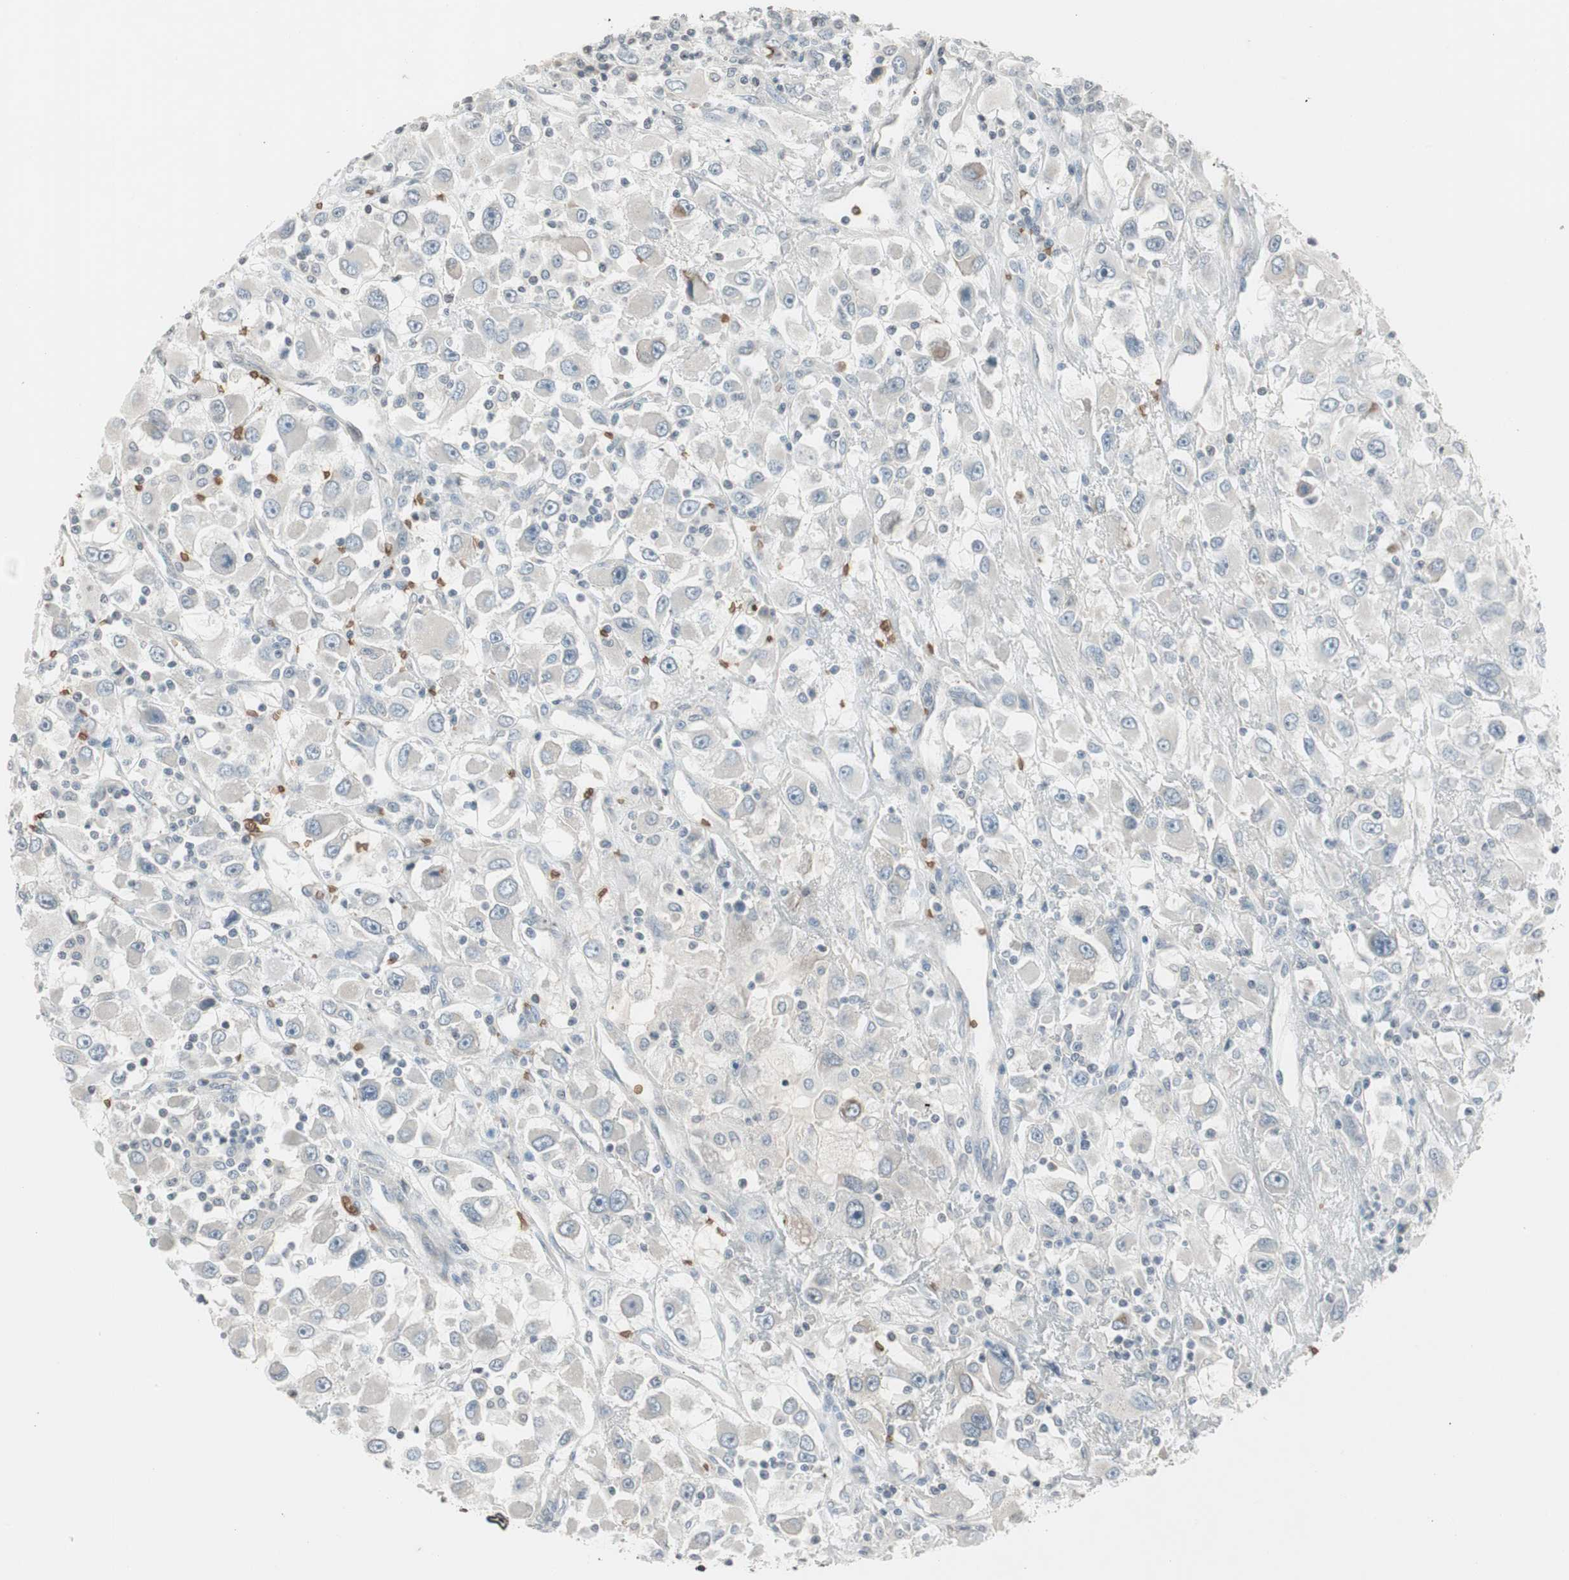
{"staining": {"intensity": "negative", "quantity": "none", "location": "none"}, "tissue": "renal cancer", "cell_type": "Tumor cells", "image_type": "cancer", "snomed": [{"axis": "morphology", "description": "Adenocarcinoma, NOS"}, {"axis": "topography", "description": "Kidney"}], "caption": "Micrograph shows no significant protein expression in tumor cells of renal cancer (adenocarcinoma). The staining is performed using DAB brown chromogen with nuclei counter-stained in using hematoxylin.", "gene": "GYPC", "patient": {"sex": "female", "age": 52}}